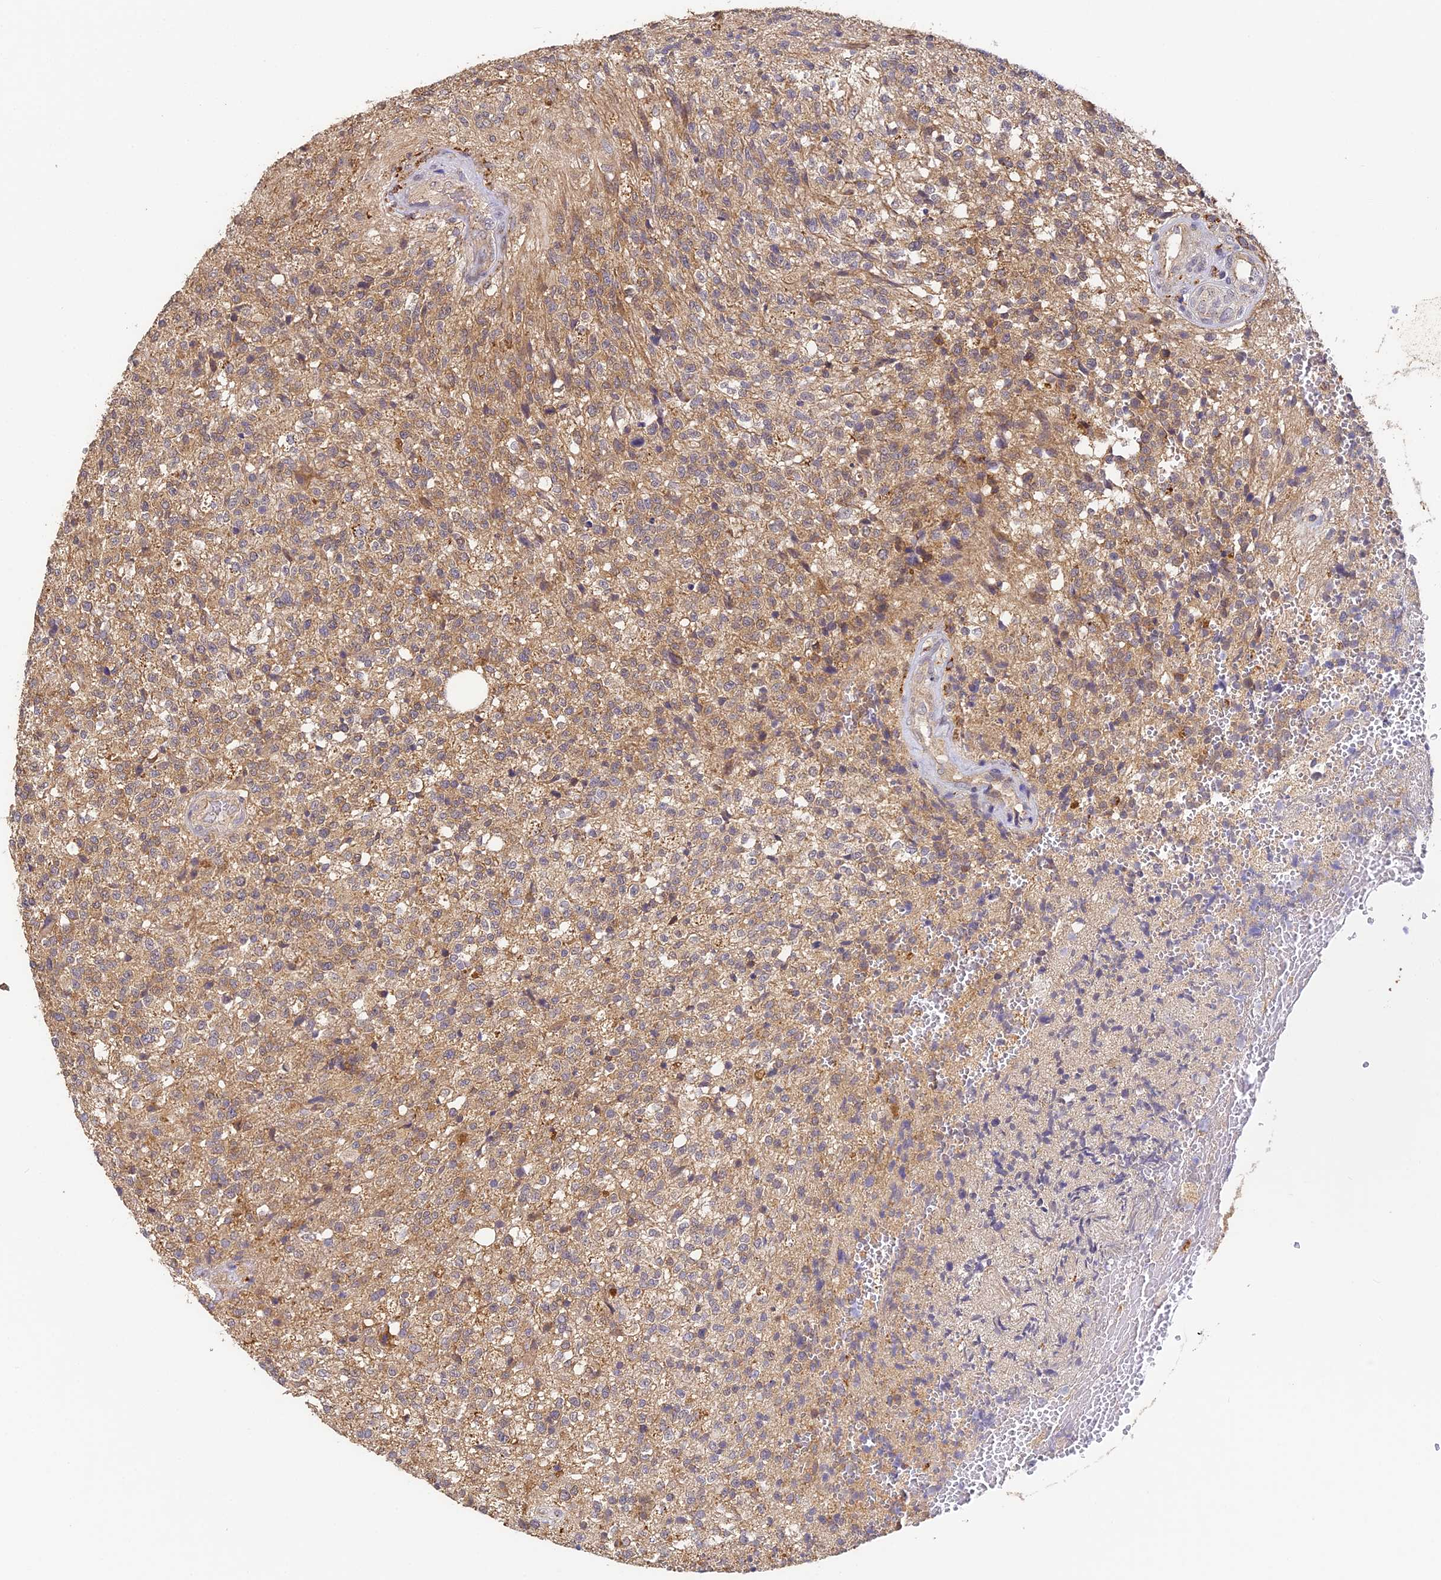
{"staining": {"intensity": "moderate", "quantity": "25%-75%", "location": "cytoplasmic/membranous"}, "tissue": "glioma", "cell_type": "Tumor cells", "image_type": "cancer", "snomed": [{"axis": "morphology", "description": "Glioma, malignant, High grade"}, {"axis": "topography", "description": "Brain"}], "caption": "A high-resolution photomicrograph shows immunohistochemistry staining of glioma, which exhibits moderate cytoplasmic/membranous expression in about 25%-75% of tumor cells.", "gene": "YAE1", "patient": {"sex": "male", "age": 56}}